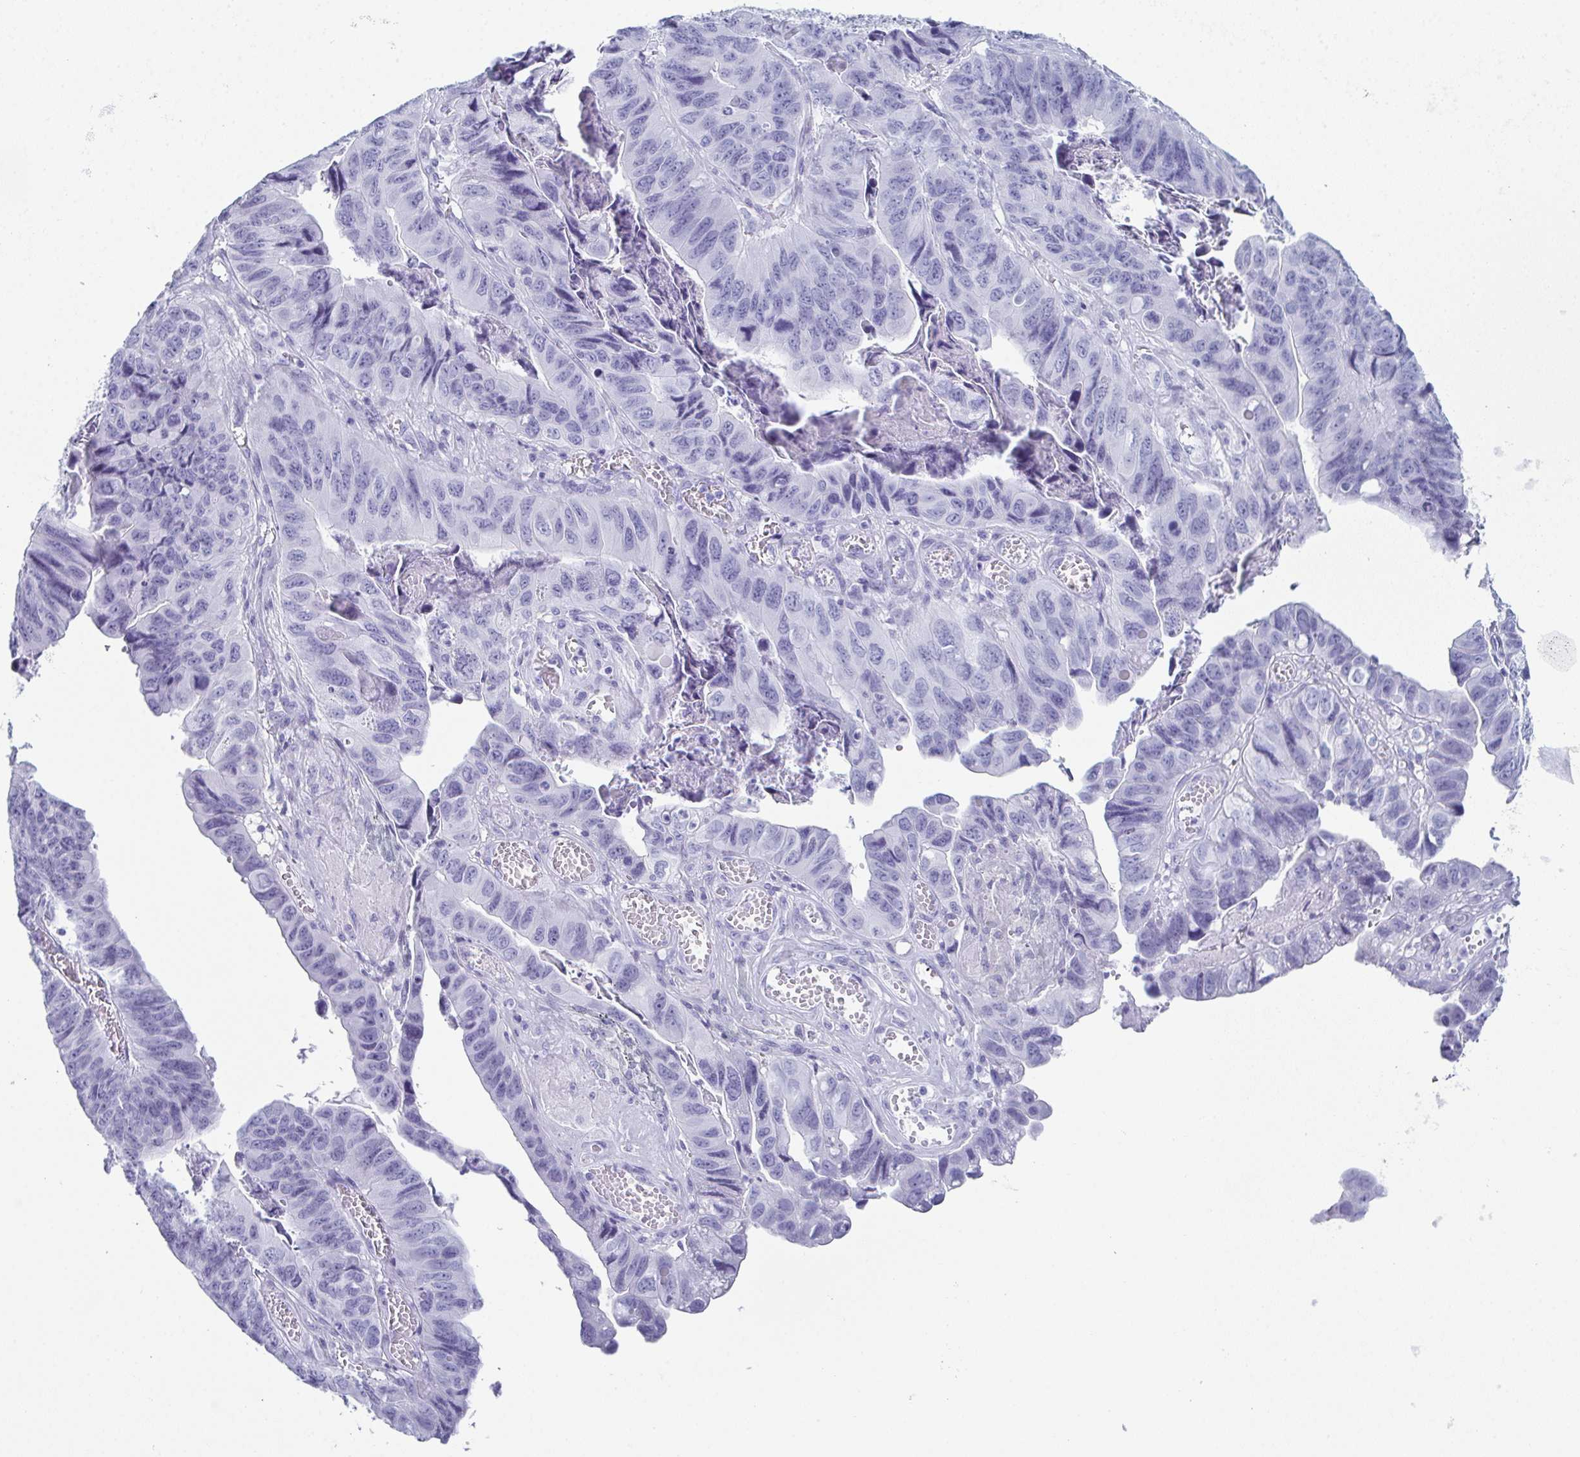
{"staining": {"intensity": "negative", "quantity": "none", "location": "none"}, "tissue": "stomach cancer", "cell_type": "Tumor cells", "image_type": "cancer", "snomed": [{"axis": "morphology", "description": "Adenocarcinoma, NOS"}, {"axis": "topography", "description": "Stomach, lower"}], "caption": "Immunohistochemical staining of human stomach cancer displays no significant positivity in tumor cells.", "gene": "ENKUR", "patient": {"sex": "male", "age": 77}}